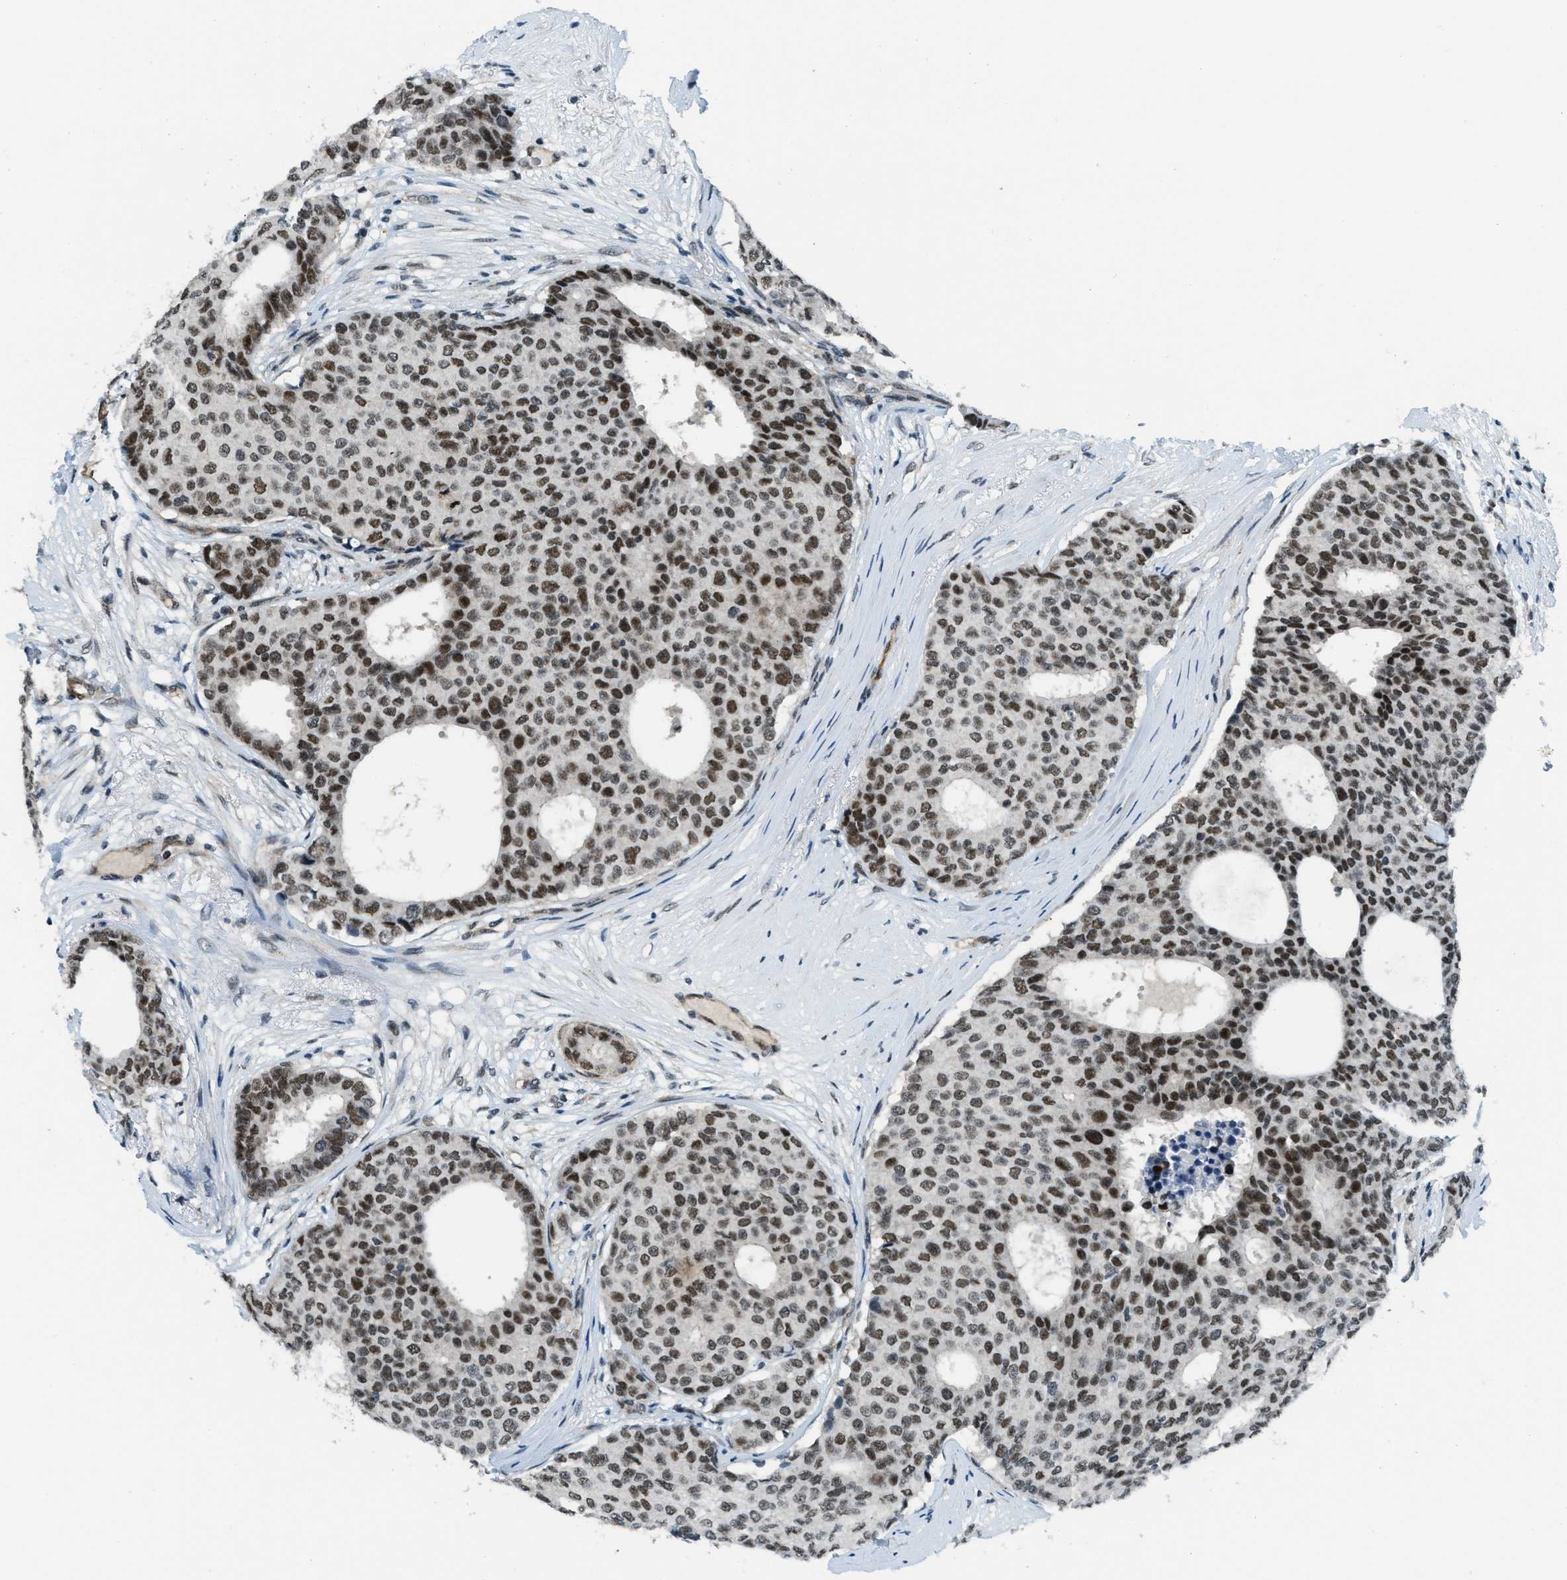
{"staining": {"intensity": "moderate", "quantity": ">75%", "location": "nuclear"}, "tissue": "breast cancer", "cell_type": "Tumor cells", "image_type": "cancer", "snomed": [{"axis": "morphology", "description": "Duct carcinoma"}, {"axis": "topography", "description": "Breast"}], "caption": "Protein expression analysis of human breast infiltrating ductal carcinoma reveals moderate nuclear expression in approximately >75% of tumor cells. Using DAB (3,3'-diaminobenzidine) (brown) and hematoxylin (blue) stains, captured at high magnification using brightfield microscopy.", "gene": "KLF6", "patient": {"sex": "female", "age": 75}}